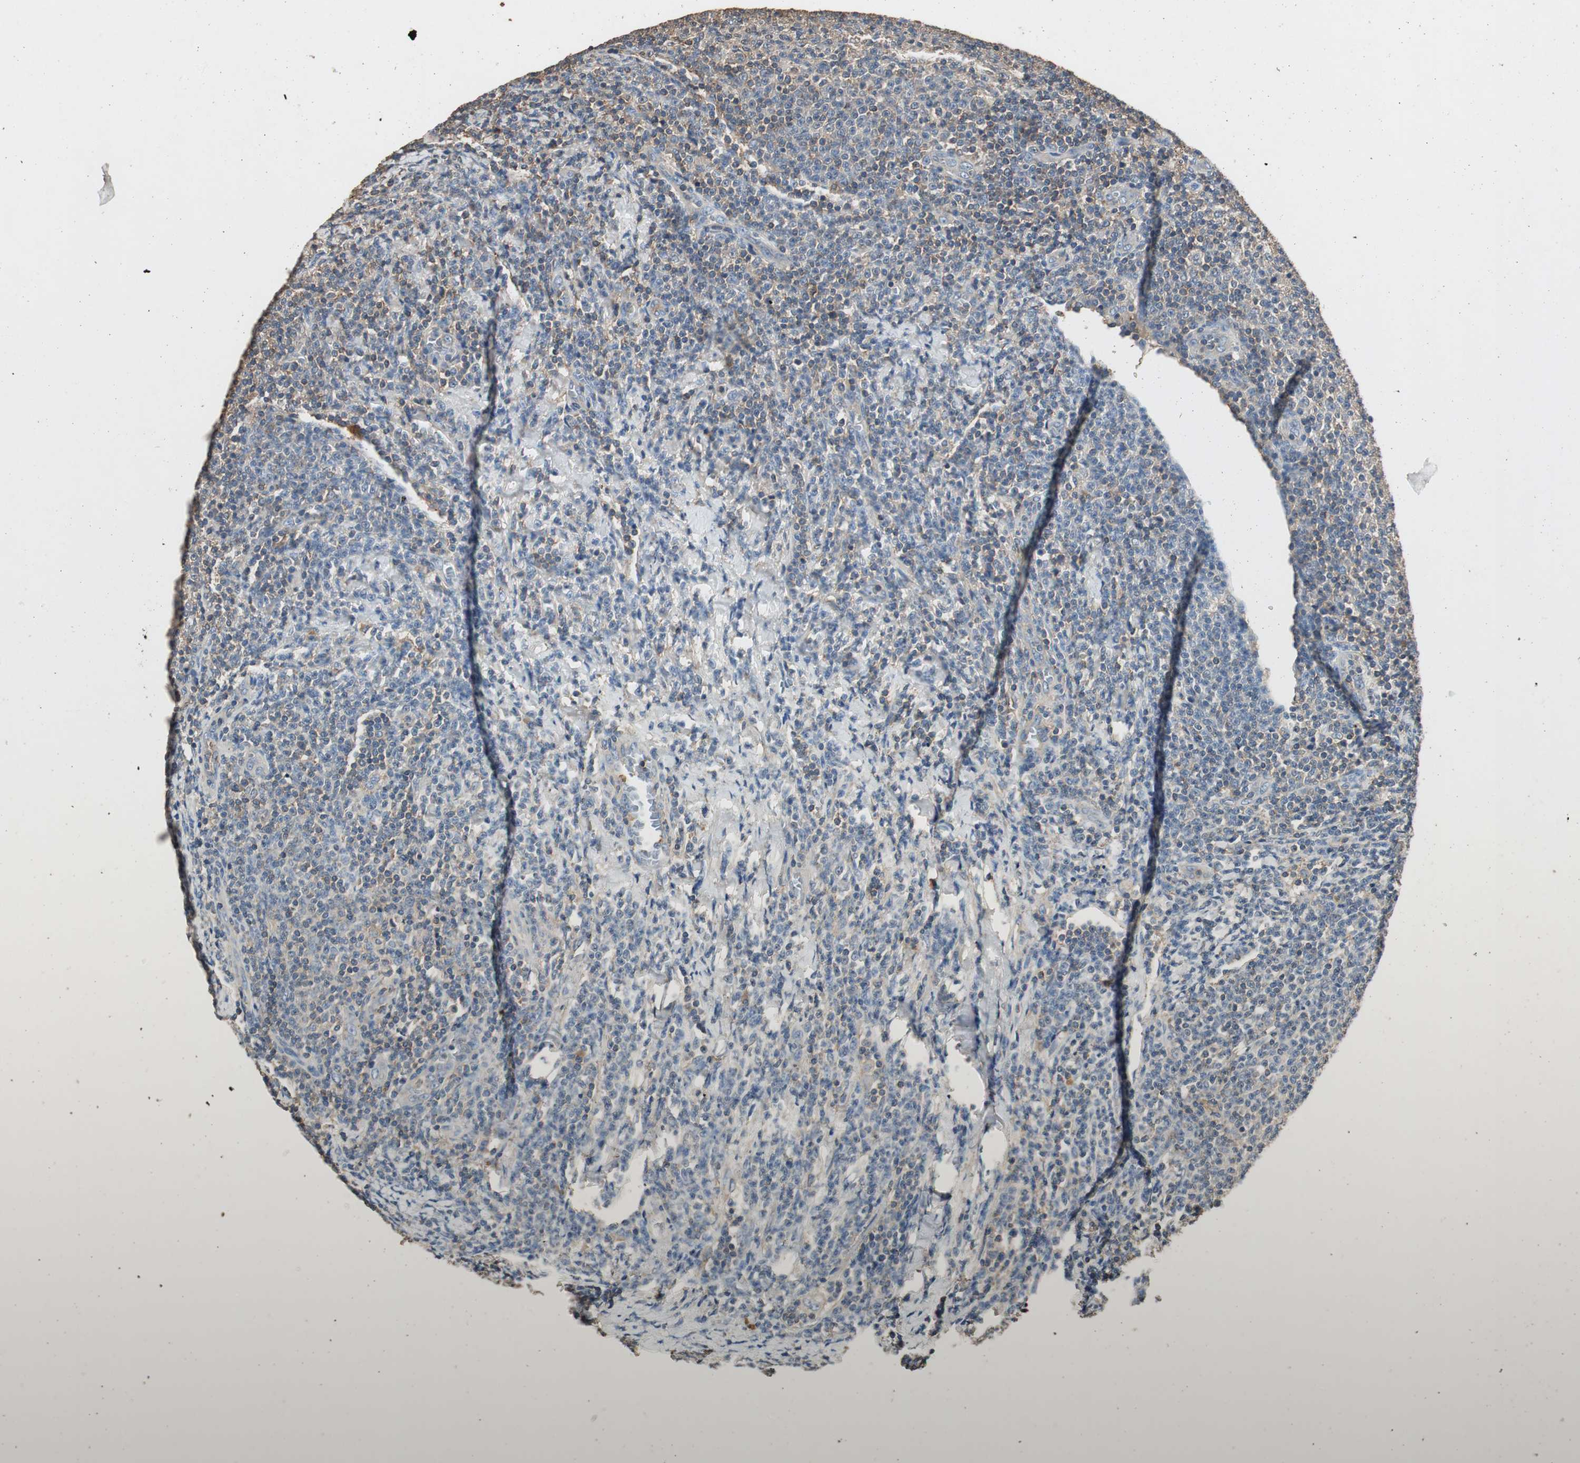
{"staining": {"intensity": "weak", "quantity": "<25%", "location": "cytoplasmic/membranous"}, "tissue": "lymphoma", "cell_type": "Tumor cells", "image_type": "cancer", "snomed": [{"axis": "morphology", "description": "Malignant lymphoma, non-Hodgkin's type, Low grade"}, {"axis": "topography", "description": "Lymph node"}], "caption": "The immunohistochemistry (IHC) micrograph has no significant staining in tumor cells of lymphoma tissue. Brightfield microscopy of immunohistochemistry (IHC) stained with DAB (3,3'-diaminobenzidine) (brown) and hematoxylin (blue), captured at high magnification.", "gene": "TNFRSF14", "patient": {"sex": "male", "age": 66}}